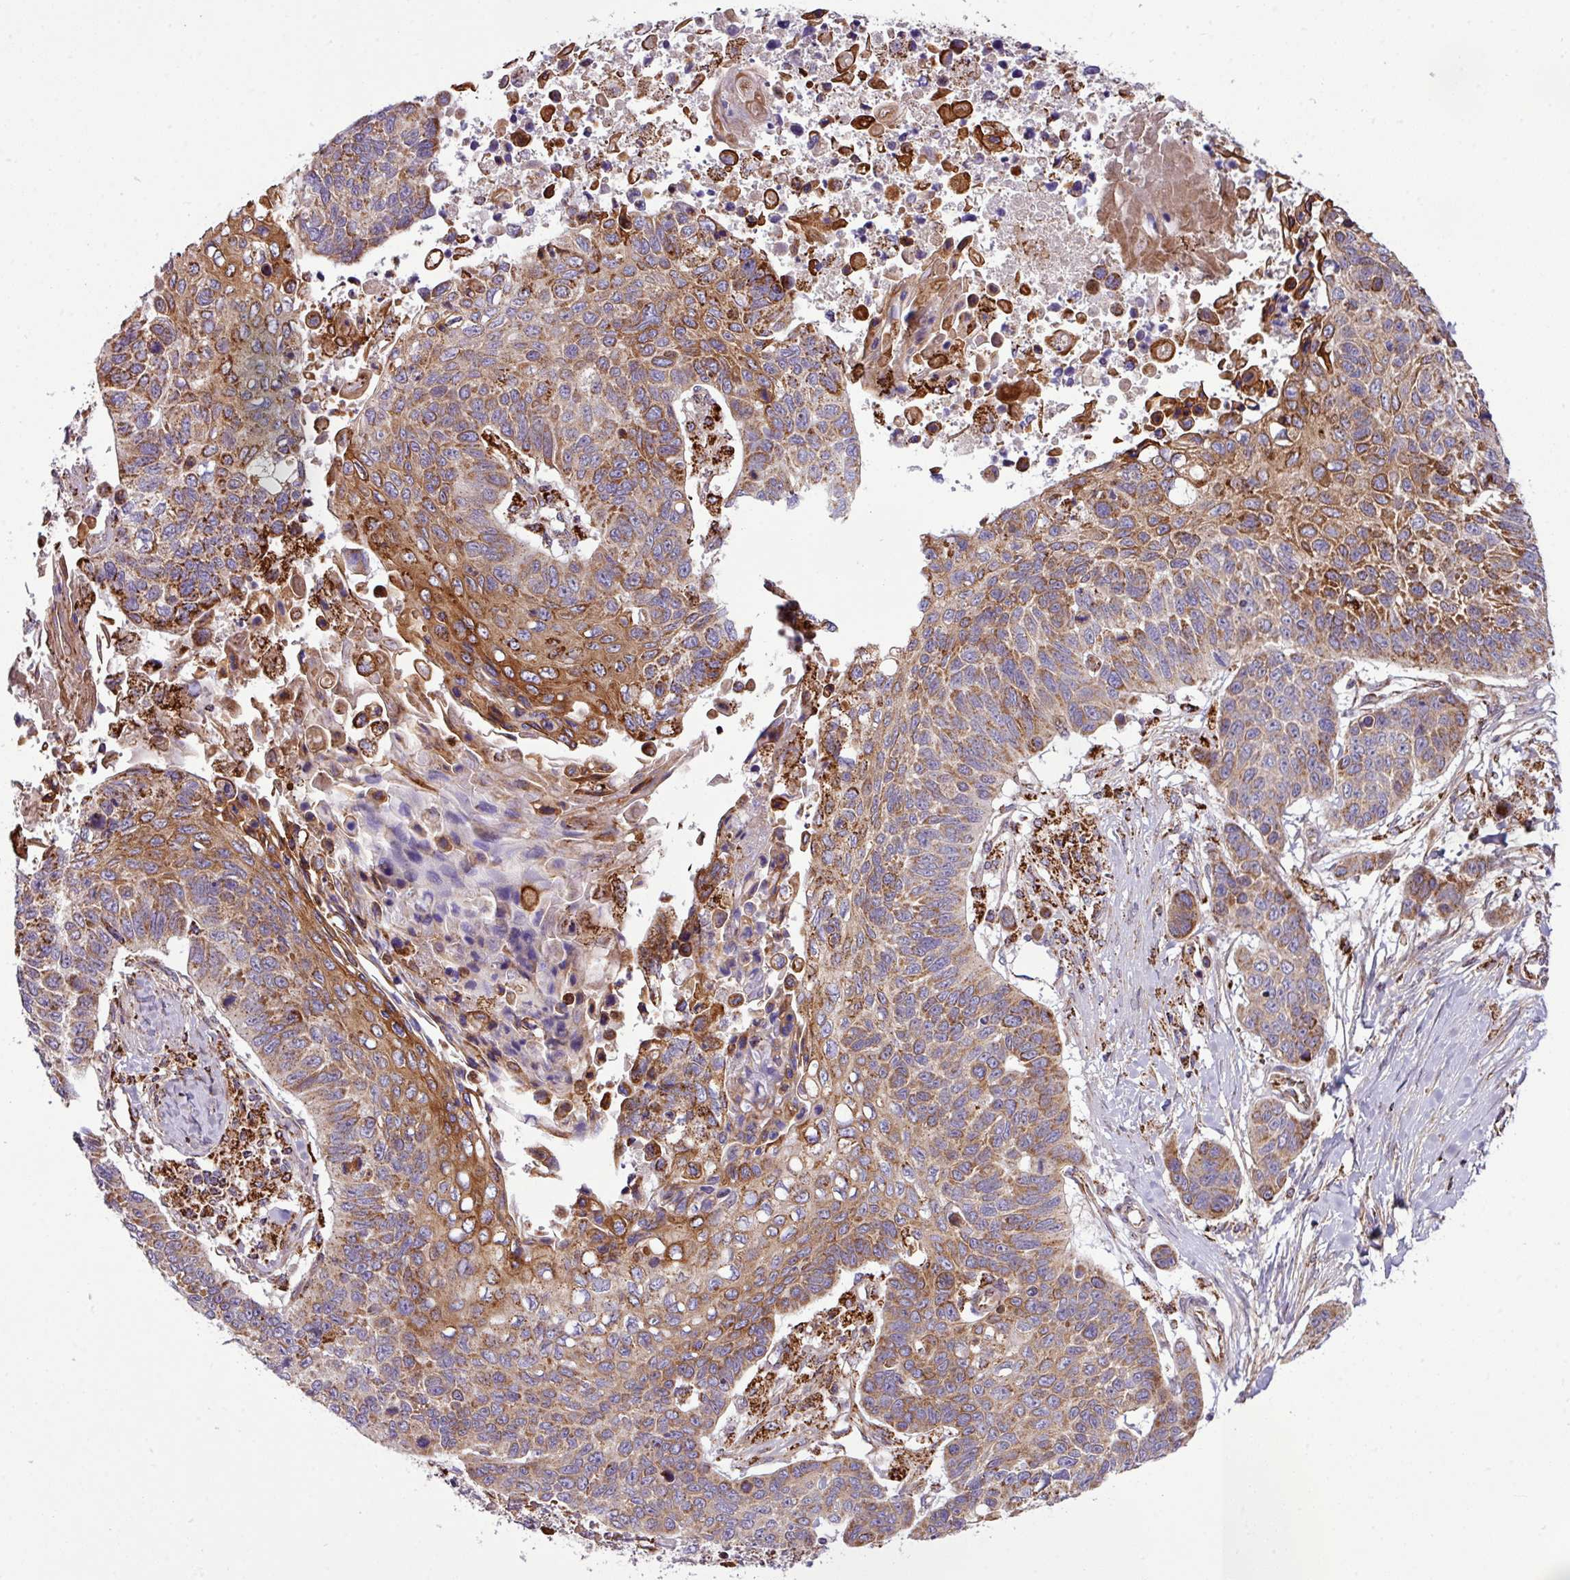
{"staining": {"intensity": "moderate", "quantity": ">75%", "location": "cytoplasmic/membranous"}, "tissue": "lung cancer", "cell_type": "Tumor cells", "image_type": "cancer", "snomed": [{"axis": "morphology", "description": "Squamous cell carcinoma, NOS"}, {"axis": "topography", "description": "Lung"}], "caption": "Lung cancer stained with immunohistochemistry (IHC) shows moderate cytoplasmic/membranous positivity in about >75% of tumor cells. (DAB (3,3'-diaminobenzidine) = brown stain, brightfield microscopy at high magnification).", "gene": "ZNF569", "patient": {"sex": "male", "age": 62}}